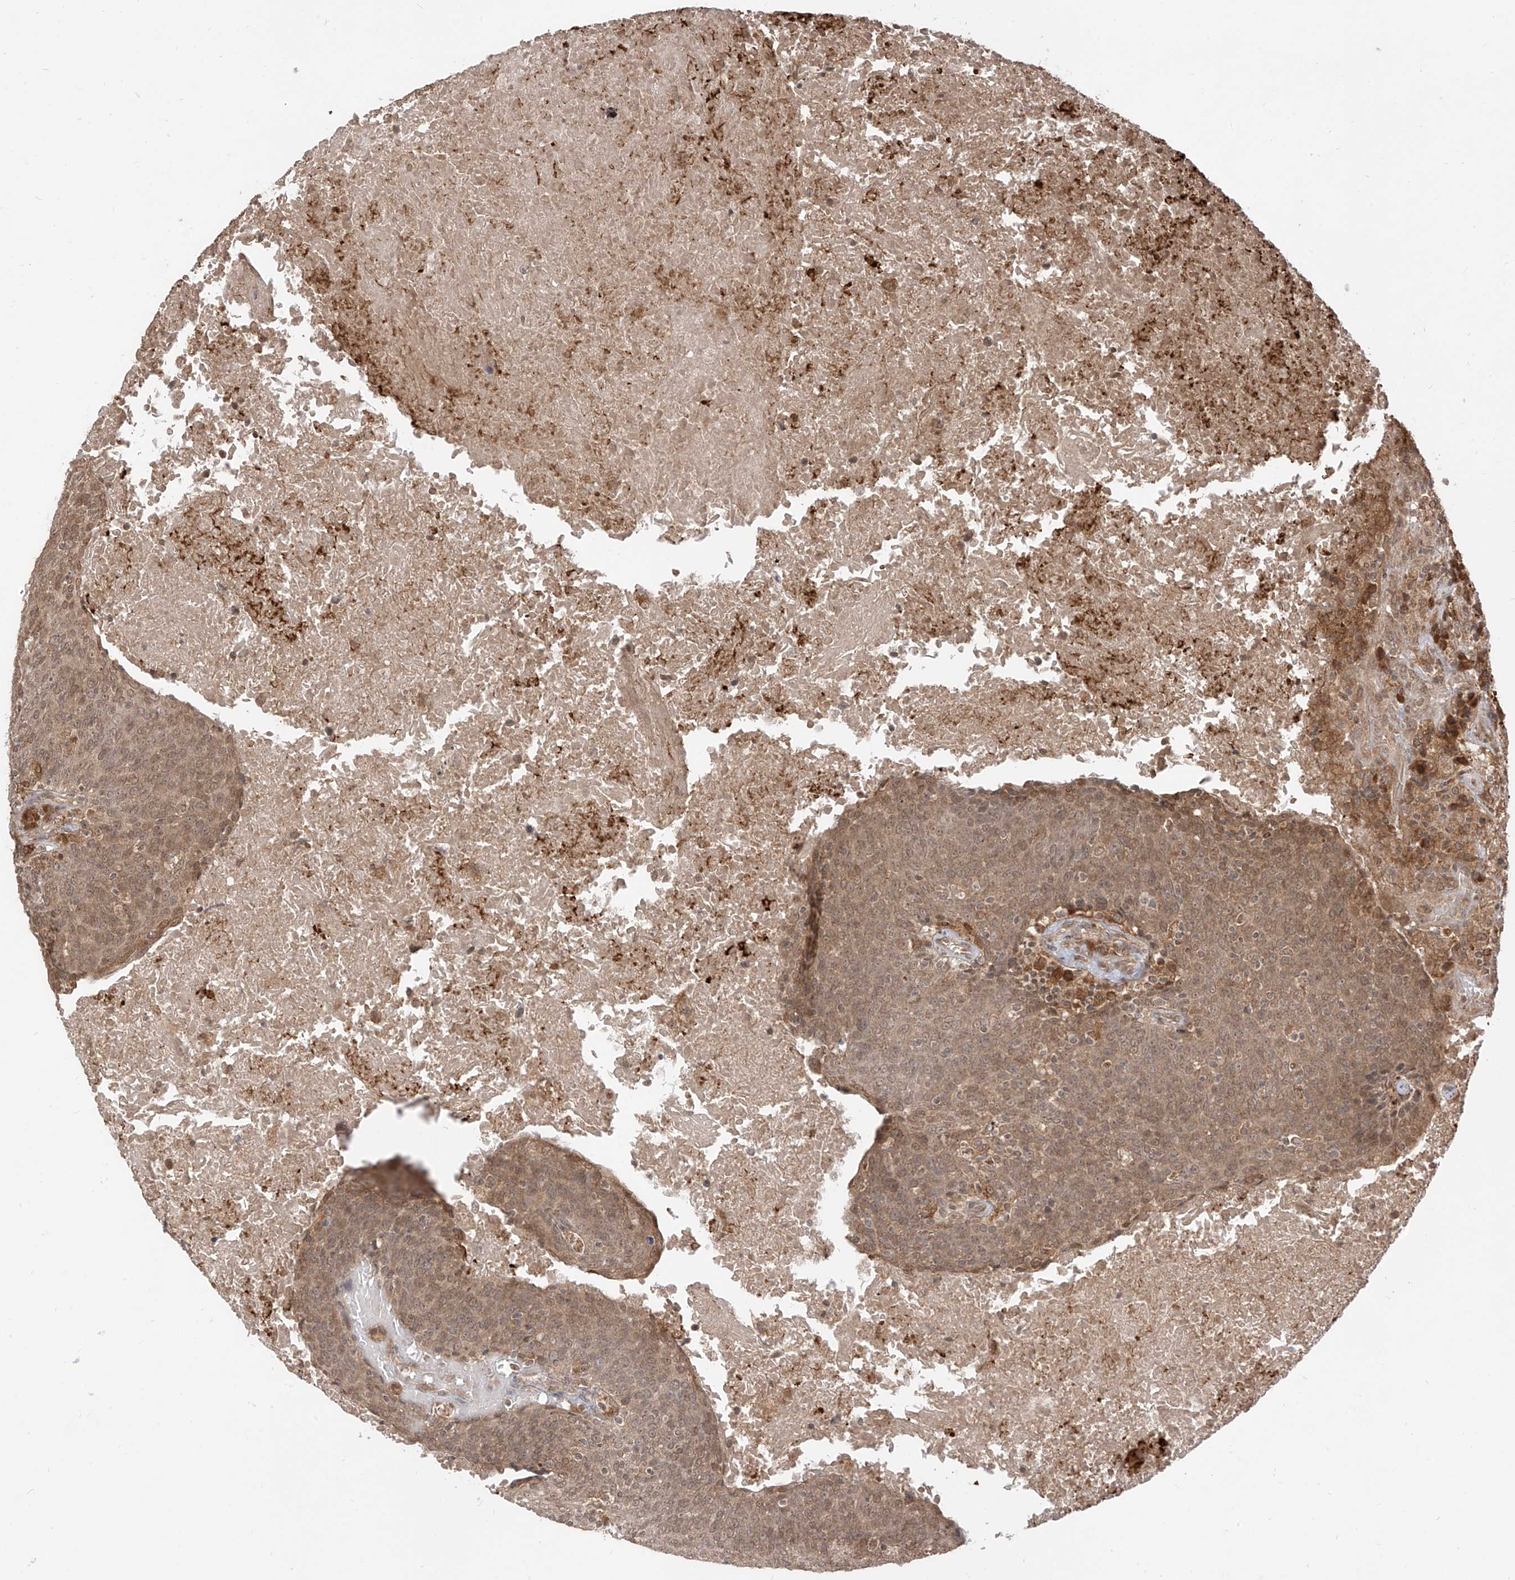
{"staining": {"intensity": "moderate", "quantity": ">75%", "location": "cytoplasmic/membranous,nuclear"}, "tissue": "head and neck cancer", "cell_type": "Tumor cells", "image_type": "cancer", "snomed": [{"axis": "morphology", "description": "Squamous cell carcinoma, NOS"}, {"axis": "morphology", "description": "Squamous cell carcinoma, metastatic, NOS"}, {"axis": "topography", "description": "Lymph node"}, {"axis": "topography", "description": "Head-Neck"}], "caption": "Tumor cells exhibit medium levels of moderate cytoplasmic/membranous and nuclear positivity in about >75% of cells in head and neck cancer (squamous cell carcinoma).", "gene": "LCOR", "patient": {"sex": "male", "age": 62}}